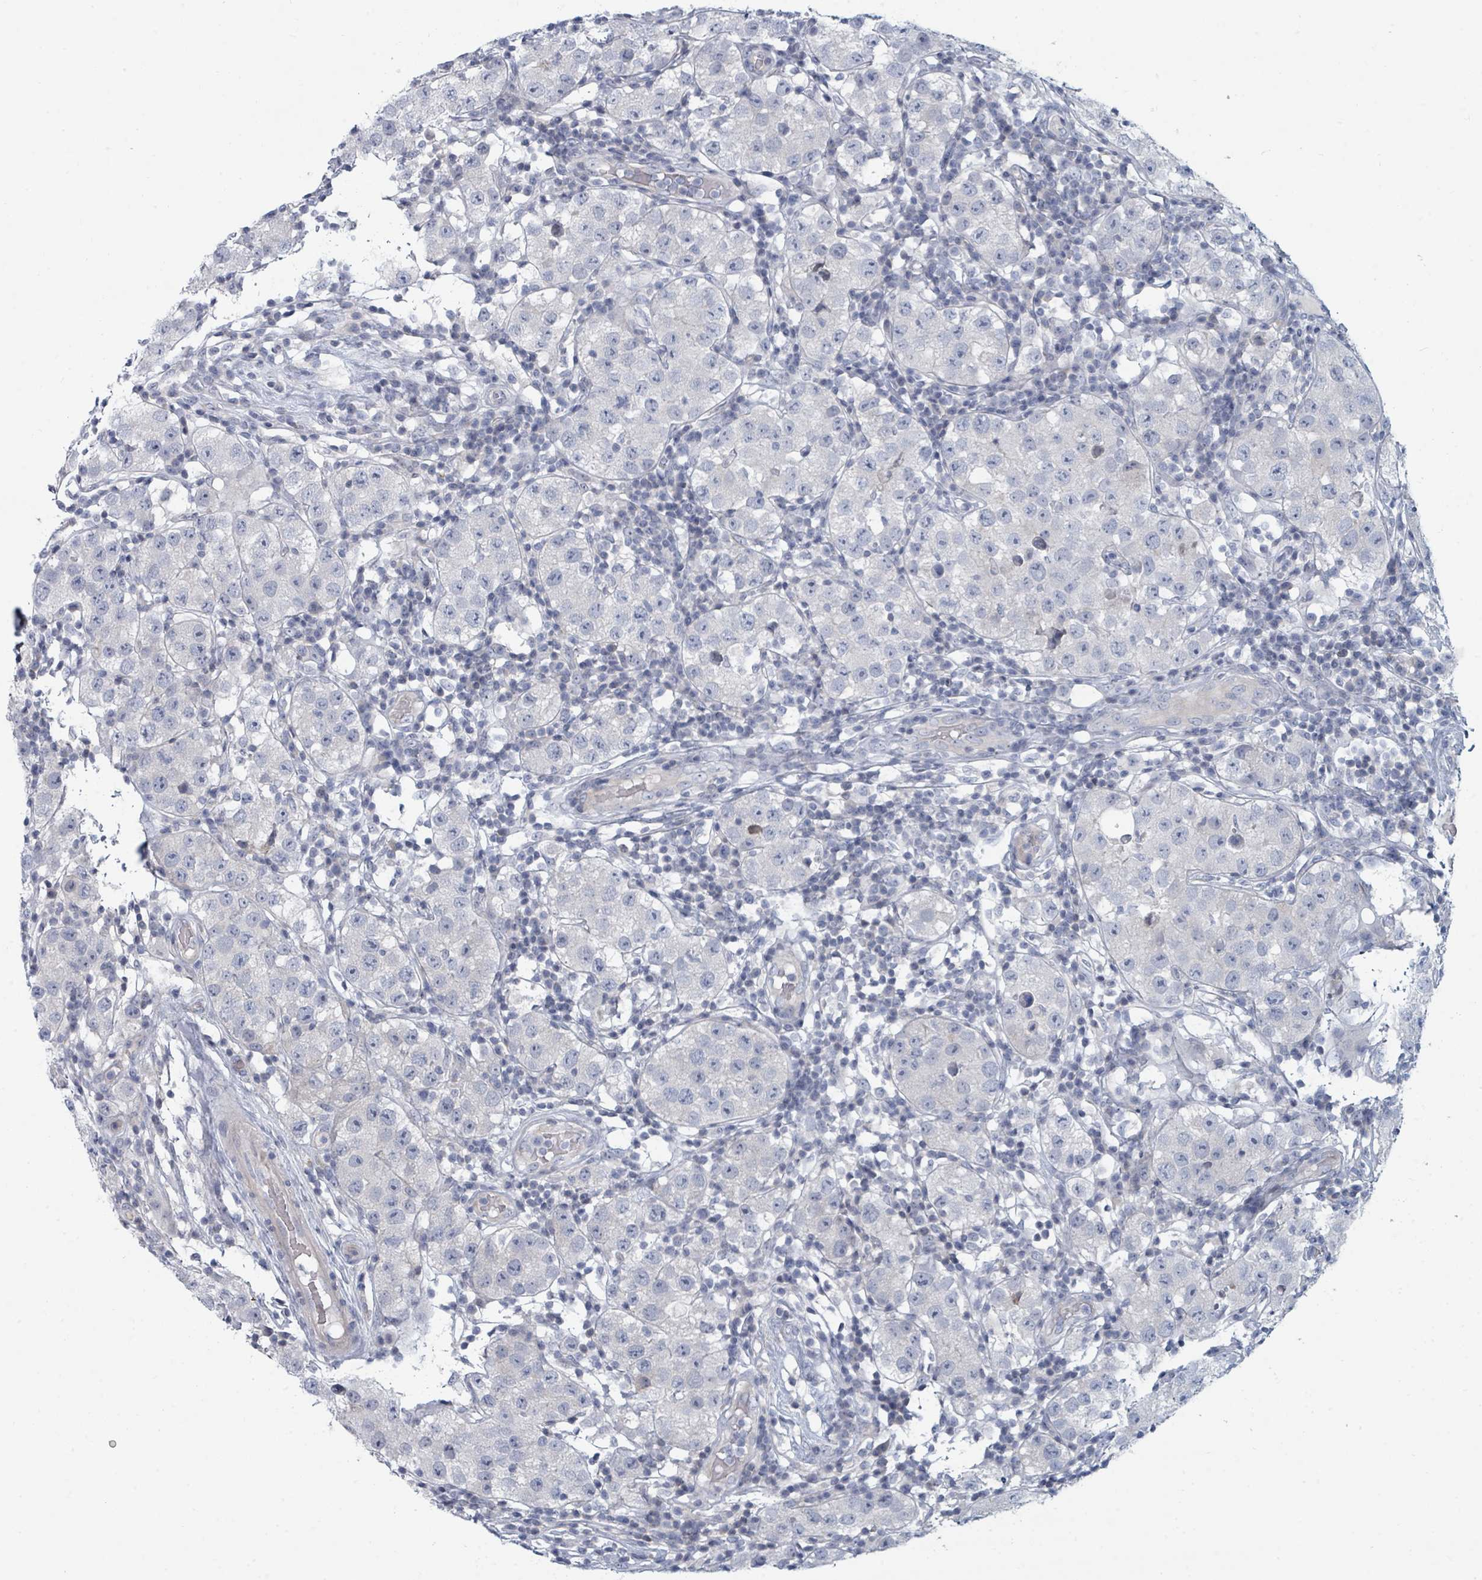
{"staining": {"intensity": "negative", "quantity": "none", "location": "none"}, "tissue": "testis cancer", "cell_type": "Tumor cells", "image_type": "cancer", "snomed": [{"axis": "morphology", "description": "Seminoma, NOS"}, {"axis": "topography", "description": "Testis"}], "caption": "Tumor cells show no significant staining in testis cancer. (DAB immunohistochemistry, high magnification).", "gene": "SLC25A45", "patient": {"sex": "male", "age": 34}}